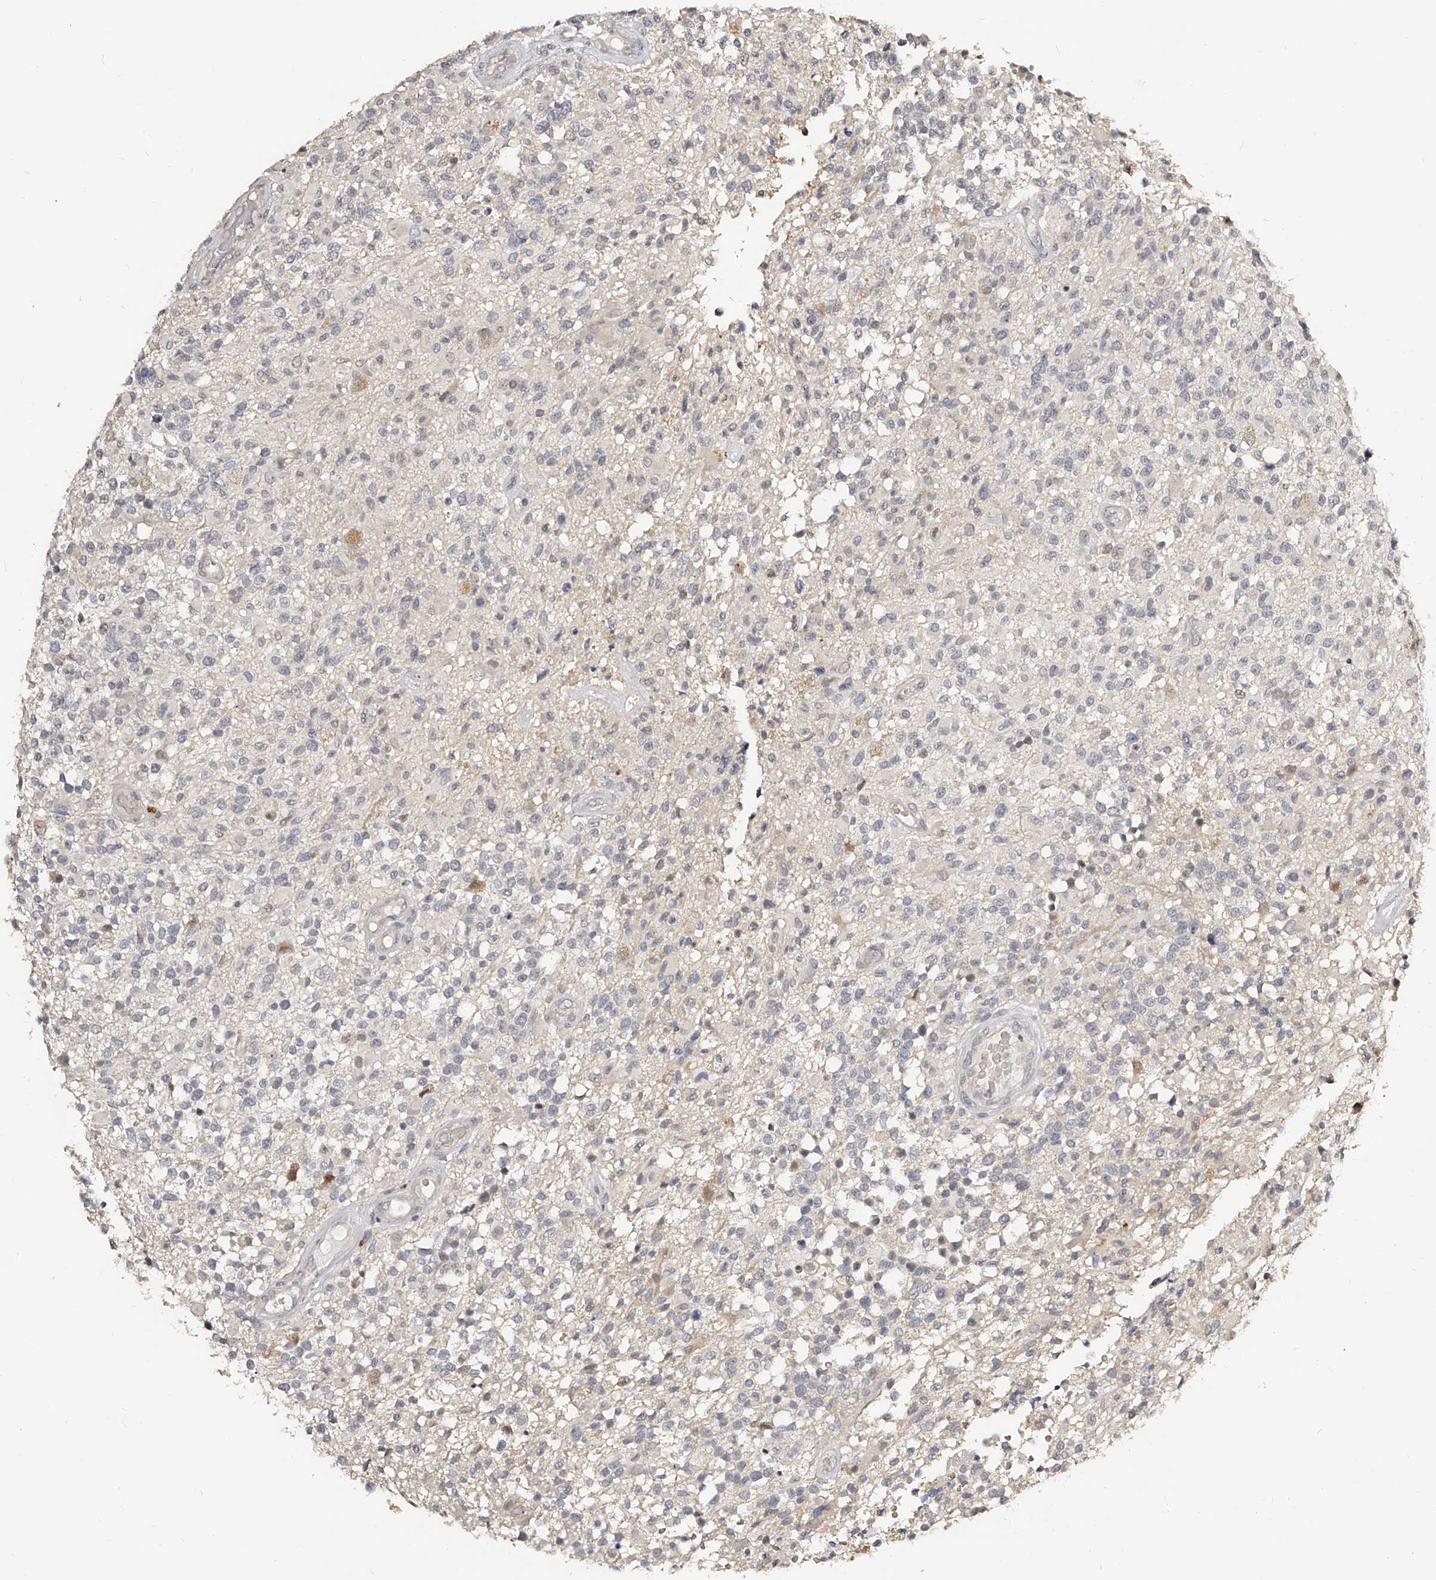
{"staining": {"intensity": "negative", "quantity": "none", "location": "none"}, "tissue": "glioma", "cell_type": "Tumor cells", "image_type": "cancer", "snomed": [{"axis": "morphology", "description": "Glioma, malignant, High grade"}, {"axis": "morphology", "description": "Glioblastoma, NOS"}, {"axis": "topography", "description": "Brain"}], "caption": "Immunohistochemical staining of human glioblastoma demonstrates no significant expression in tumor cells. (Brightfield microscopy of DAB immunohistochemistry at high magnification).", "gene": "ZNF789", "patient": {"sex": "male", "age": 60}}